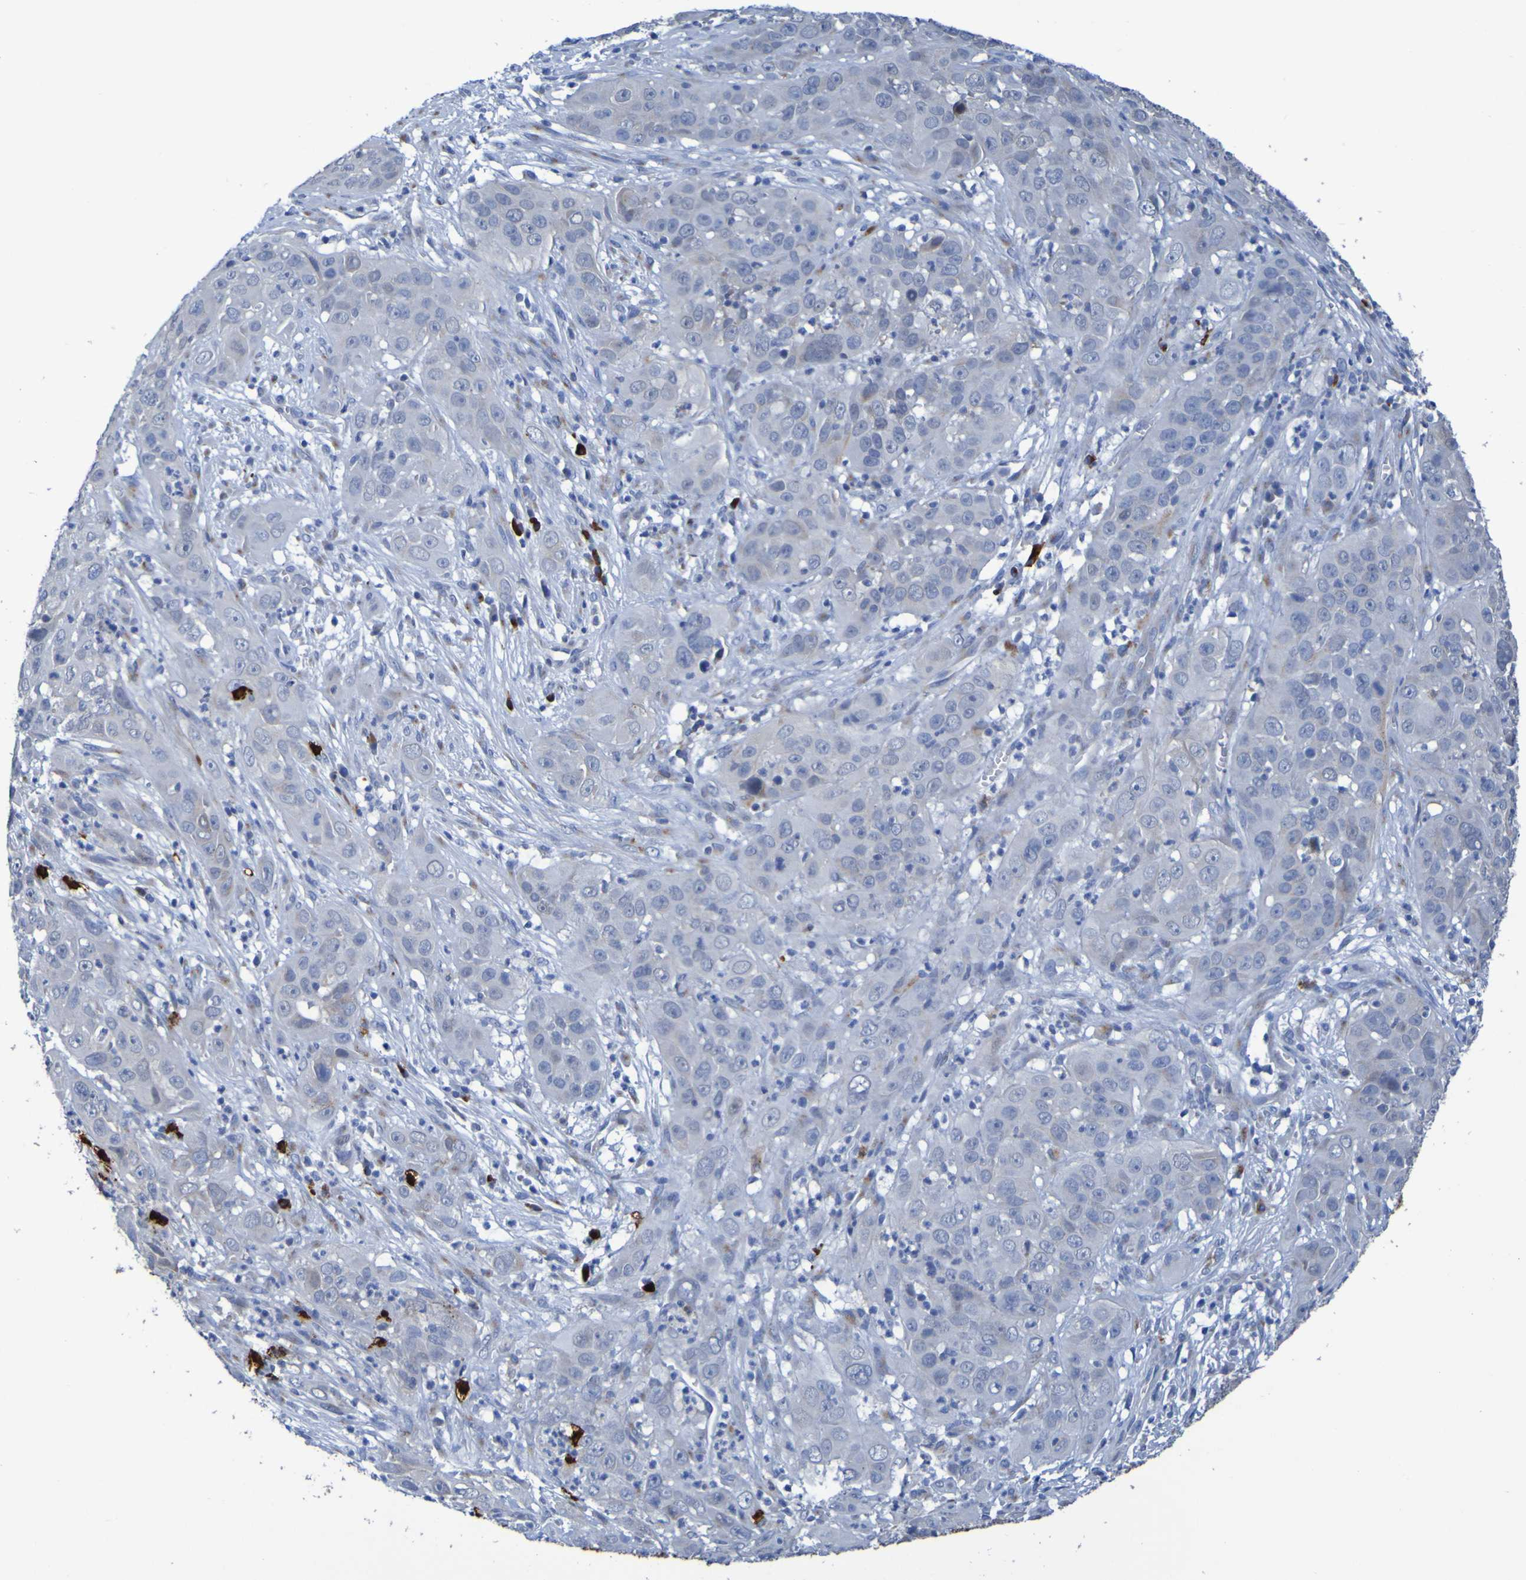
{"staining": {"intensity": "negative", "quantity": "none", "location": "none"}, "tissue": "cervical cancer", "cell_type": "Tumor cells", "image_type": "cancer", "snomed": [{"axis": "morphology", "description": "Squamous cell carcinoma, NOS"}, {"axis": "topography", "description": "Cervix"}], "caption": "There is no significant positivity in tumor cells of cervical cancer.", "gene": "C11orf24", "patient": {"sex": "female", "age": 32}}